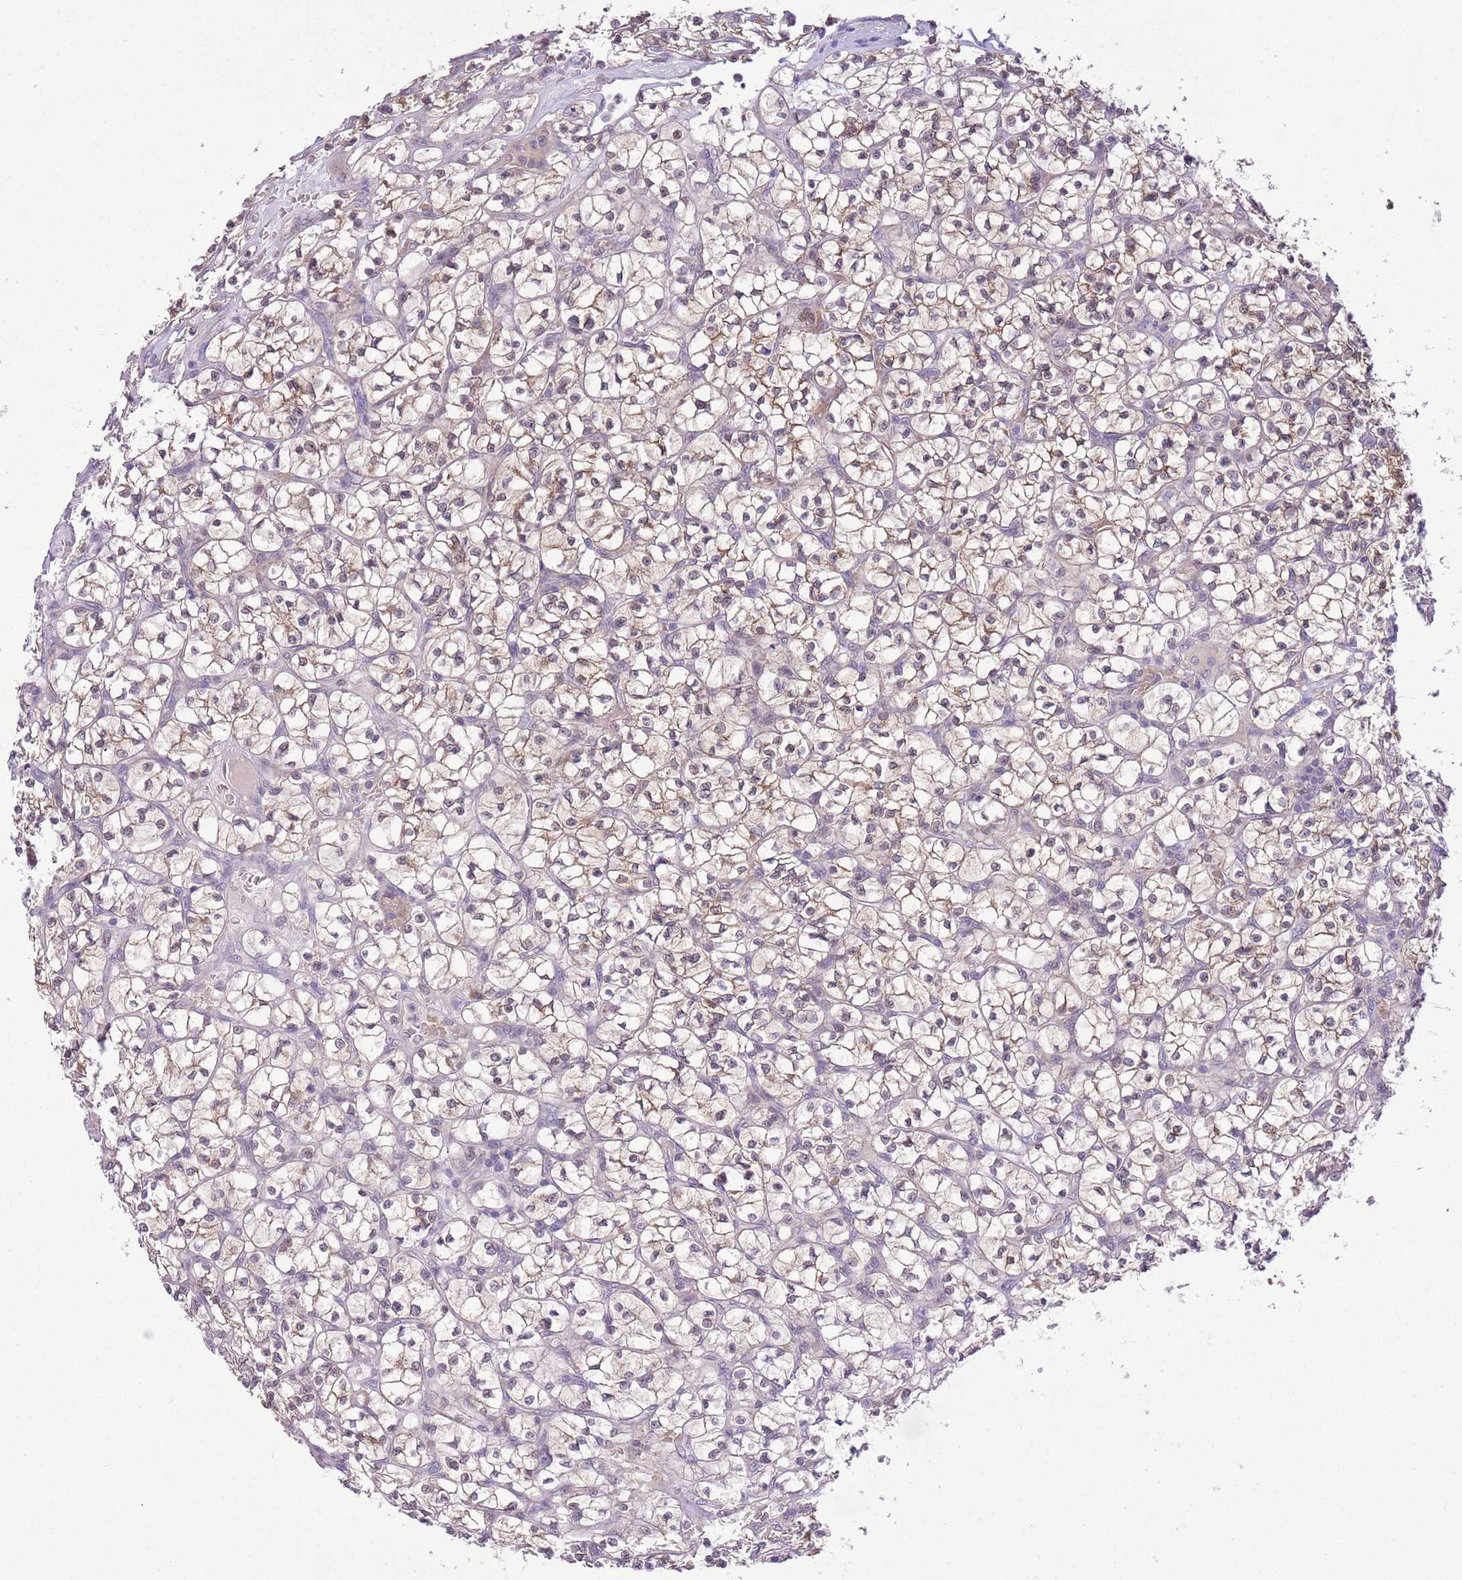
{"staining": {"intensity": "moderate", "quantity": ">75%", "location": "cytoplasmic/membranous,nuclear"}, "tissue": "renal cancer", "cell_type": "Tumor cells", "image_type": "cancer", "snomed": [{"axis": "morphology", "description": "Adenocarcinoma, NOS"}, {"axis": "topography", "description": "Kidney"}], "caption": "Immunohistochemical staining of human renal adenocarcinoma demonstrates medium levels of moderate cytoplasmic/membranous and nuclear expression in approximately >75% of tumor cells.", "gene": "GALK2", "patient": {"sex": "female", "age": 64}}